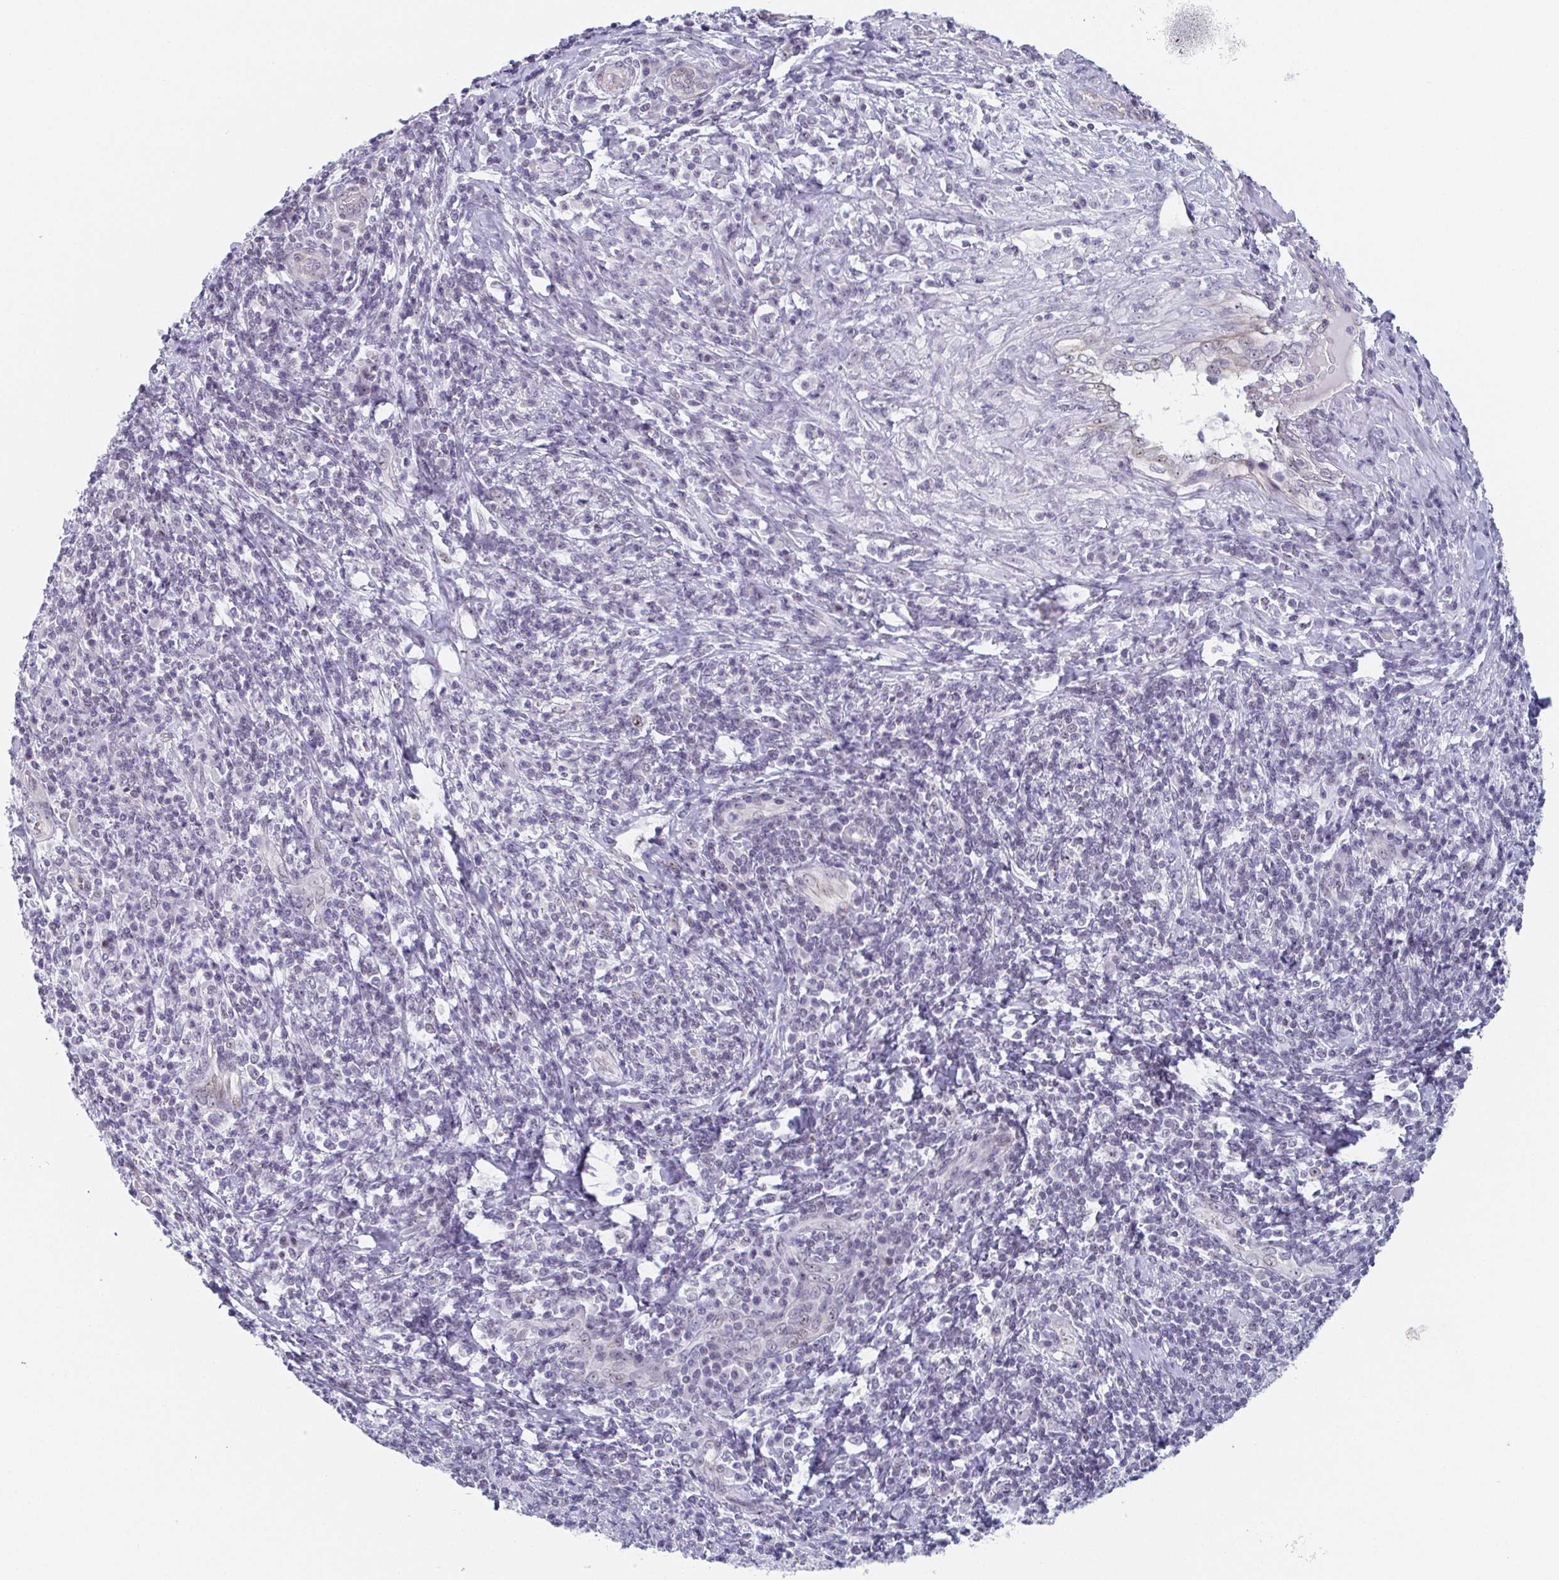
{"staining": {"intensity": "negative", "quantity": "none", "location": "none"}, "tissue": "cervical cancer", "cell_type": "Tumor cells", "image_type": "cancer", "snomed": [{"axis": "morphology", "description": "Squamous cell carcinoma, NOS"}, {"axis": "topography", "description": "Cervix"}], "caption": "DAB immunohistochemical staining of human cervical squamous cell carcinoma exhibits no significant staining in tumor cells.", "gene": "EXOSC7", "patient": {"sex": "female", "age": 46}}